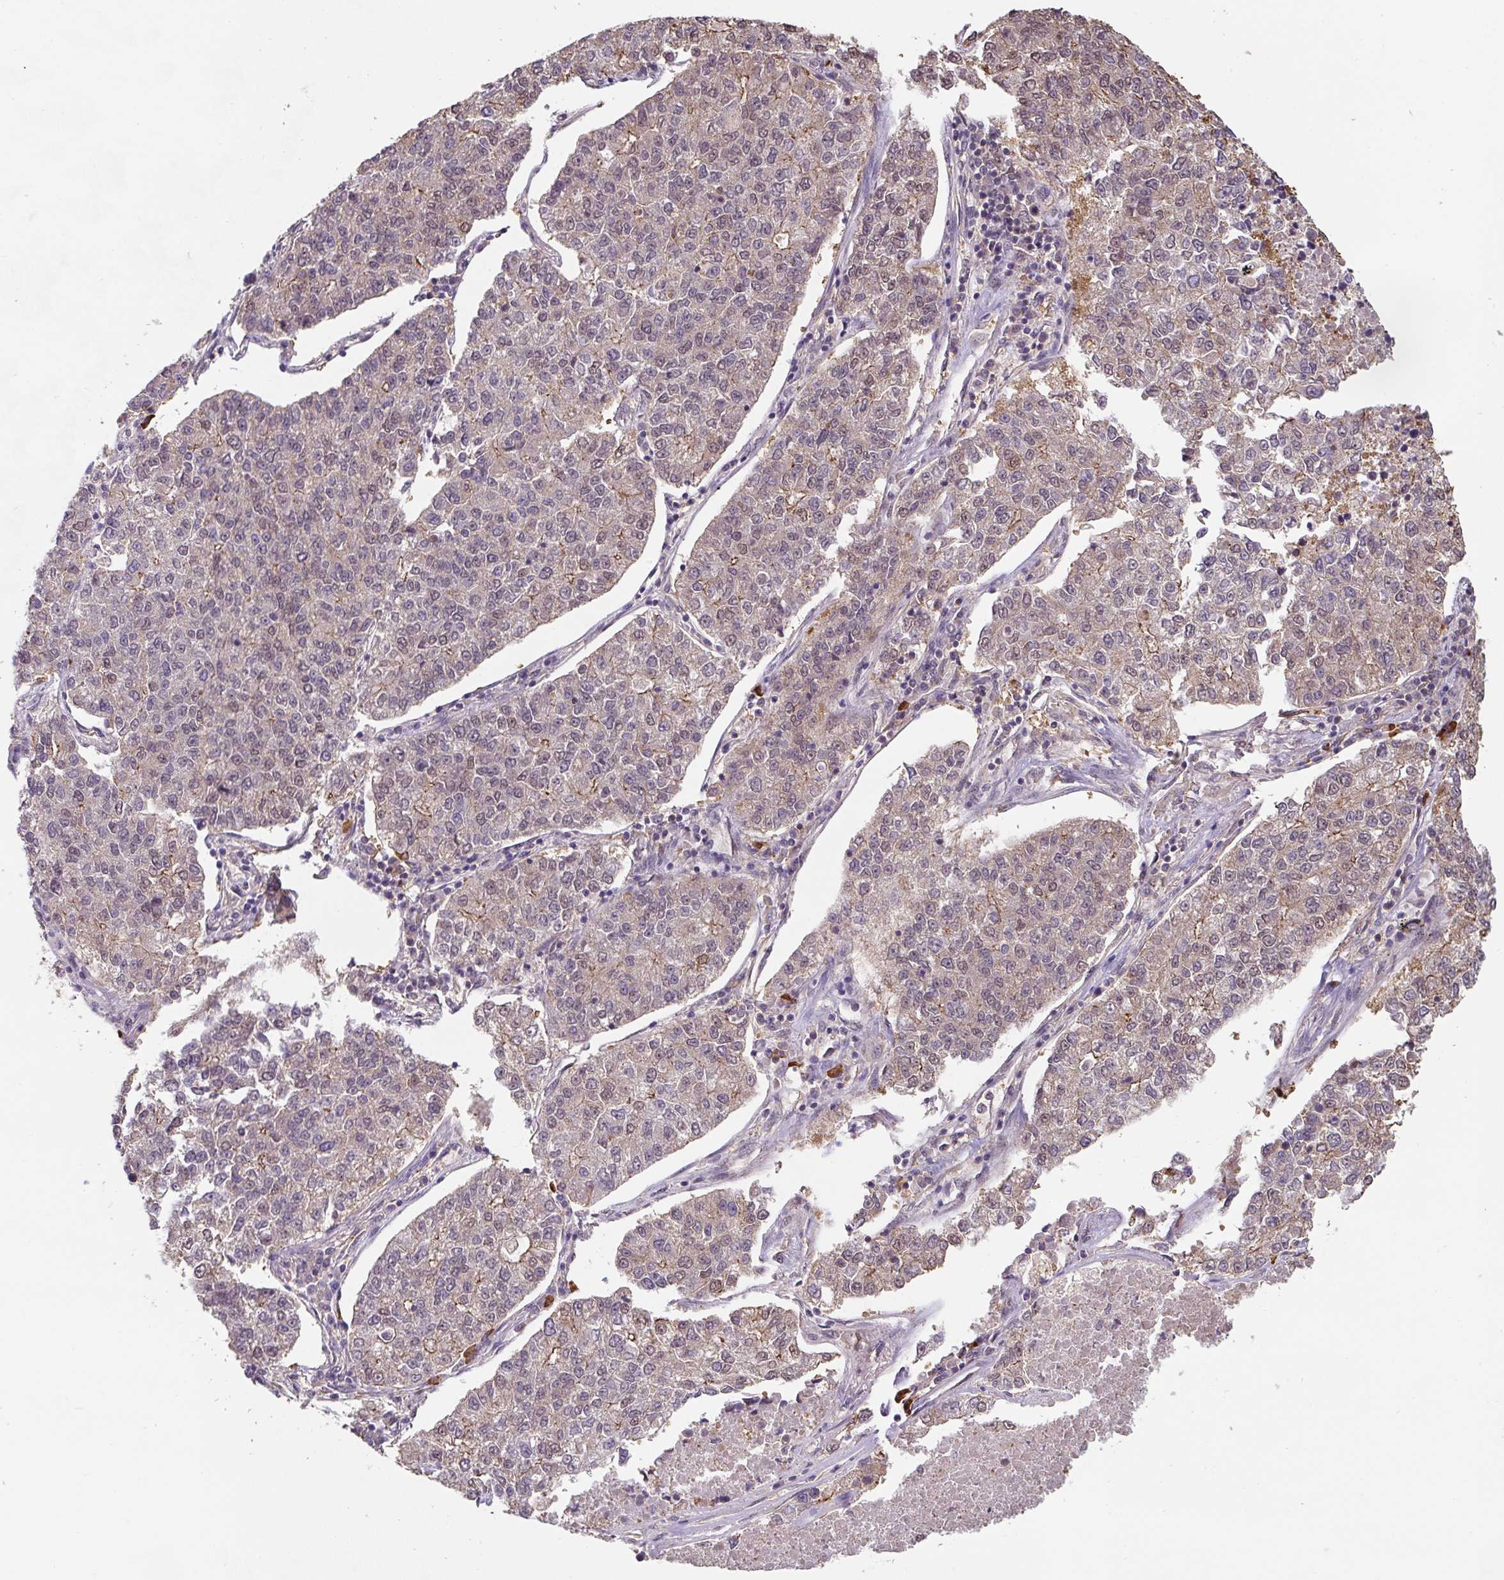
{"staining": {"intensity": "weak", "quantity": "25%-75%", "location": "cytoplasmic/membranous,nuclear"}, "tissue": "lung cancer", "cell_type": "Tumor cells", "image_type": "cancer", "snomed": [{"axis": "morphology", "description": "Adenocarcinoma, NOS"}, {"axis": "topography", "description": "Lung"}], "caption": "Weak cytoplasmic/membranous and nuclear staining for a protein is seen in about 25%-75% of tumor cells of adenocarcinoma (lung) using immunohistochemistry (IHC).", "gene": "ST13", "patient": {"sex": "male", "age": 49}}